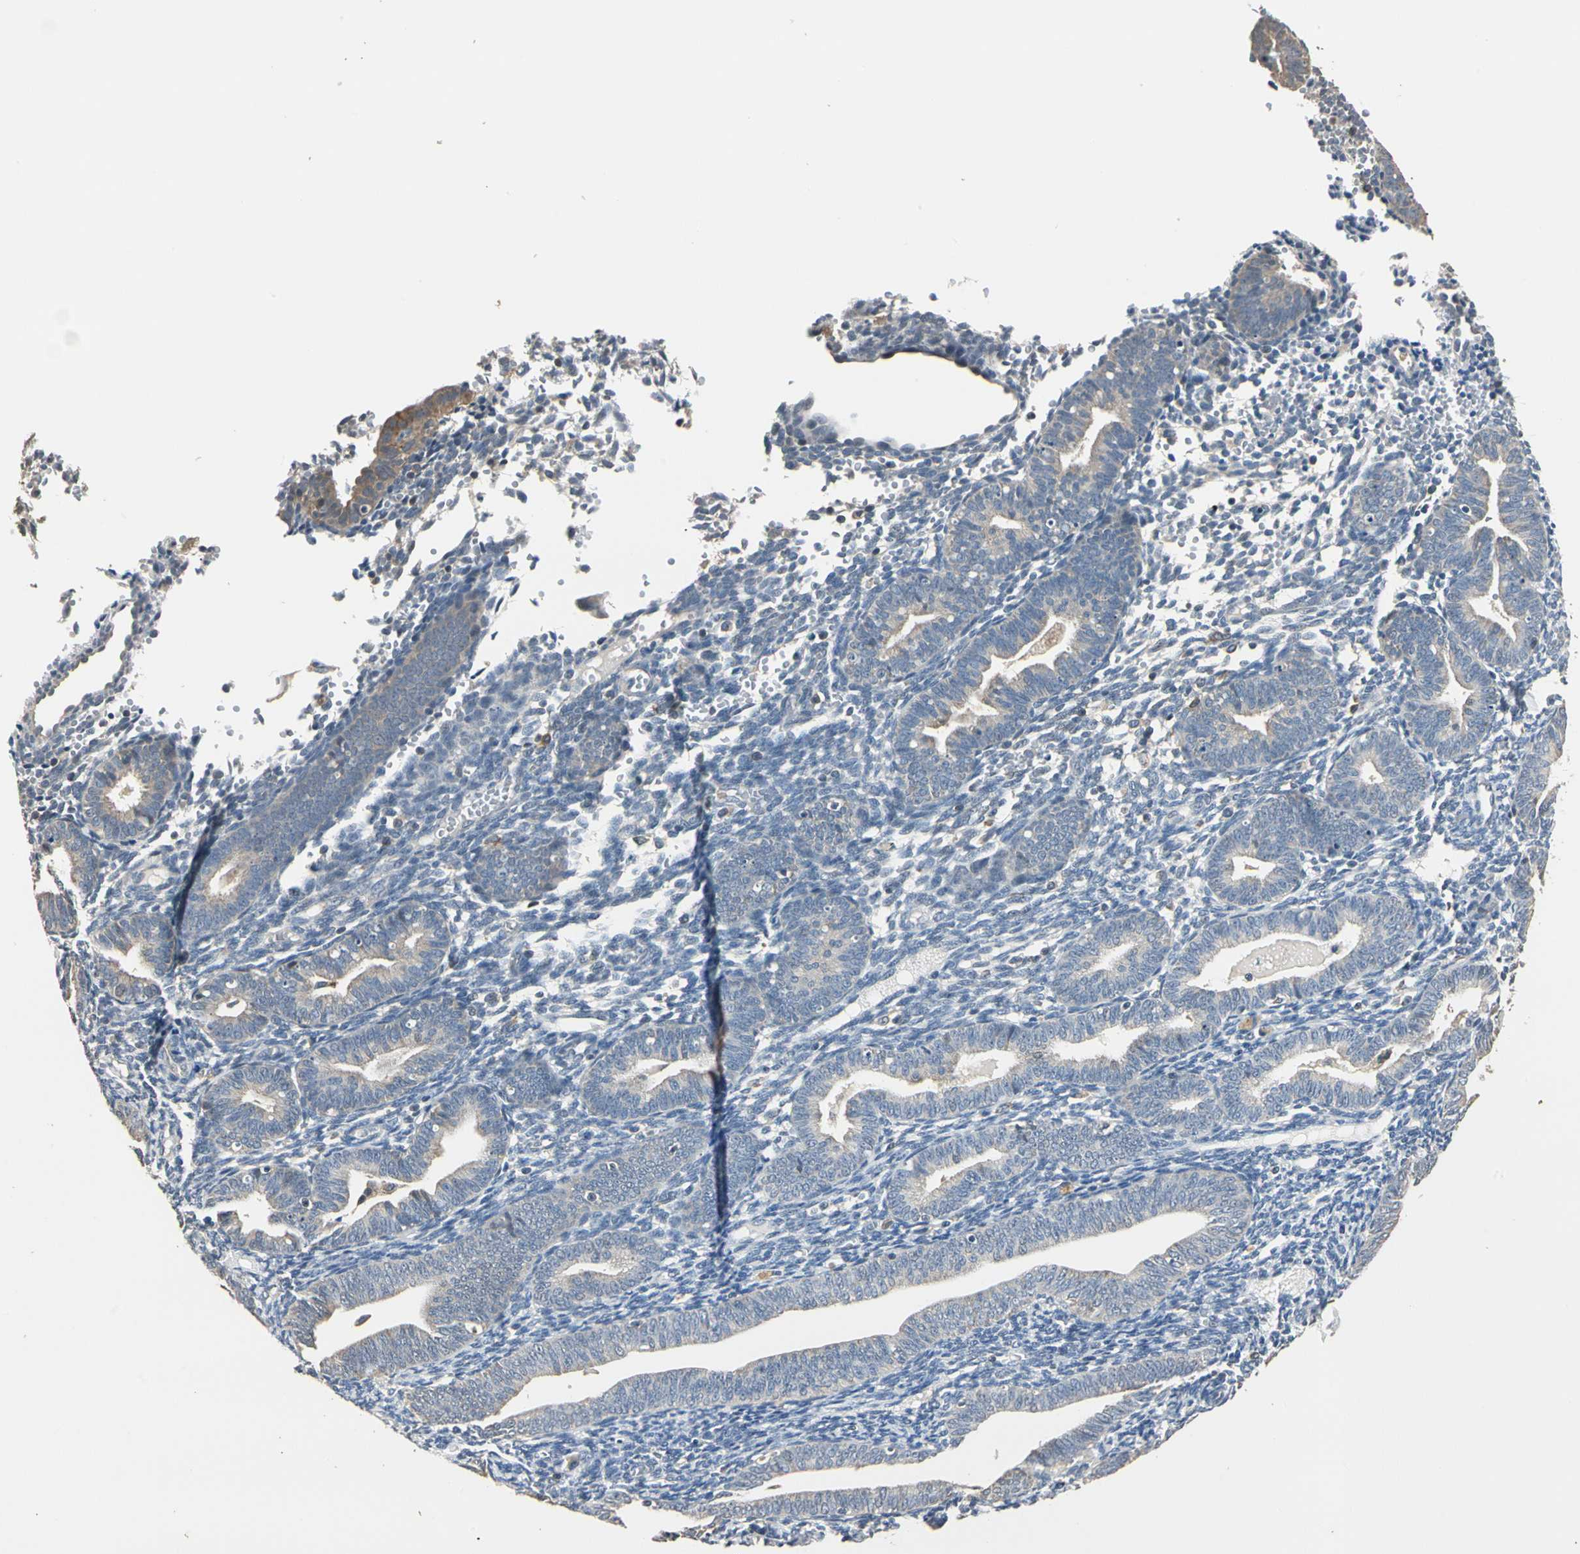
{"staining": {"intensity": "negative", "quantity": "none", "location": "none"}, "tissue": "endometrium", "cell_type": "Cells in endometrial stroma", "image_type": "normal", "snomed": [{"axis": "morphology", "description": "Normal tissue, NOS"}, {"axis": "topography", "description": "Endometrium"}], "caption": "This is a image of IHC staining of benign endometrium, which shows no staining in cells in endometrial stroma. Brightfield microscopy of immunohistochemistry (IHC) stained with DAB (brown) and hematoxylin (blue), captured at high magnification.", "gene": "MAP3K7", "patient": {"sex": "female", "age": 61}}